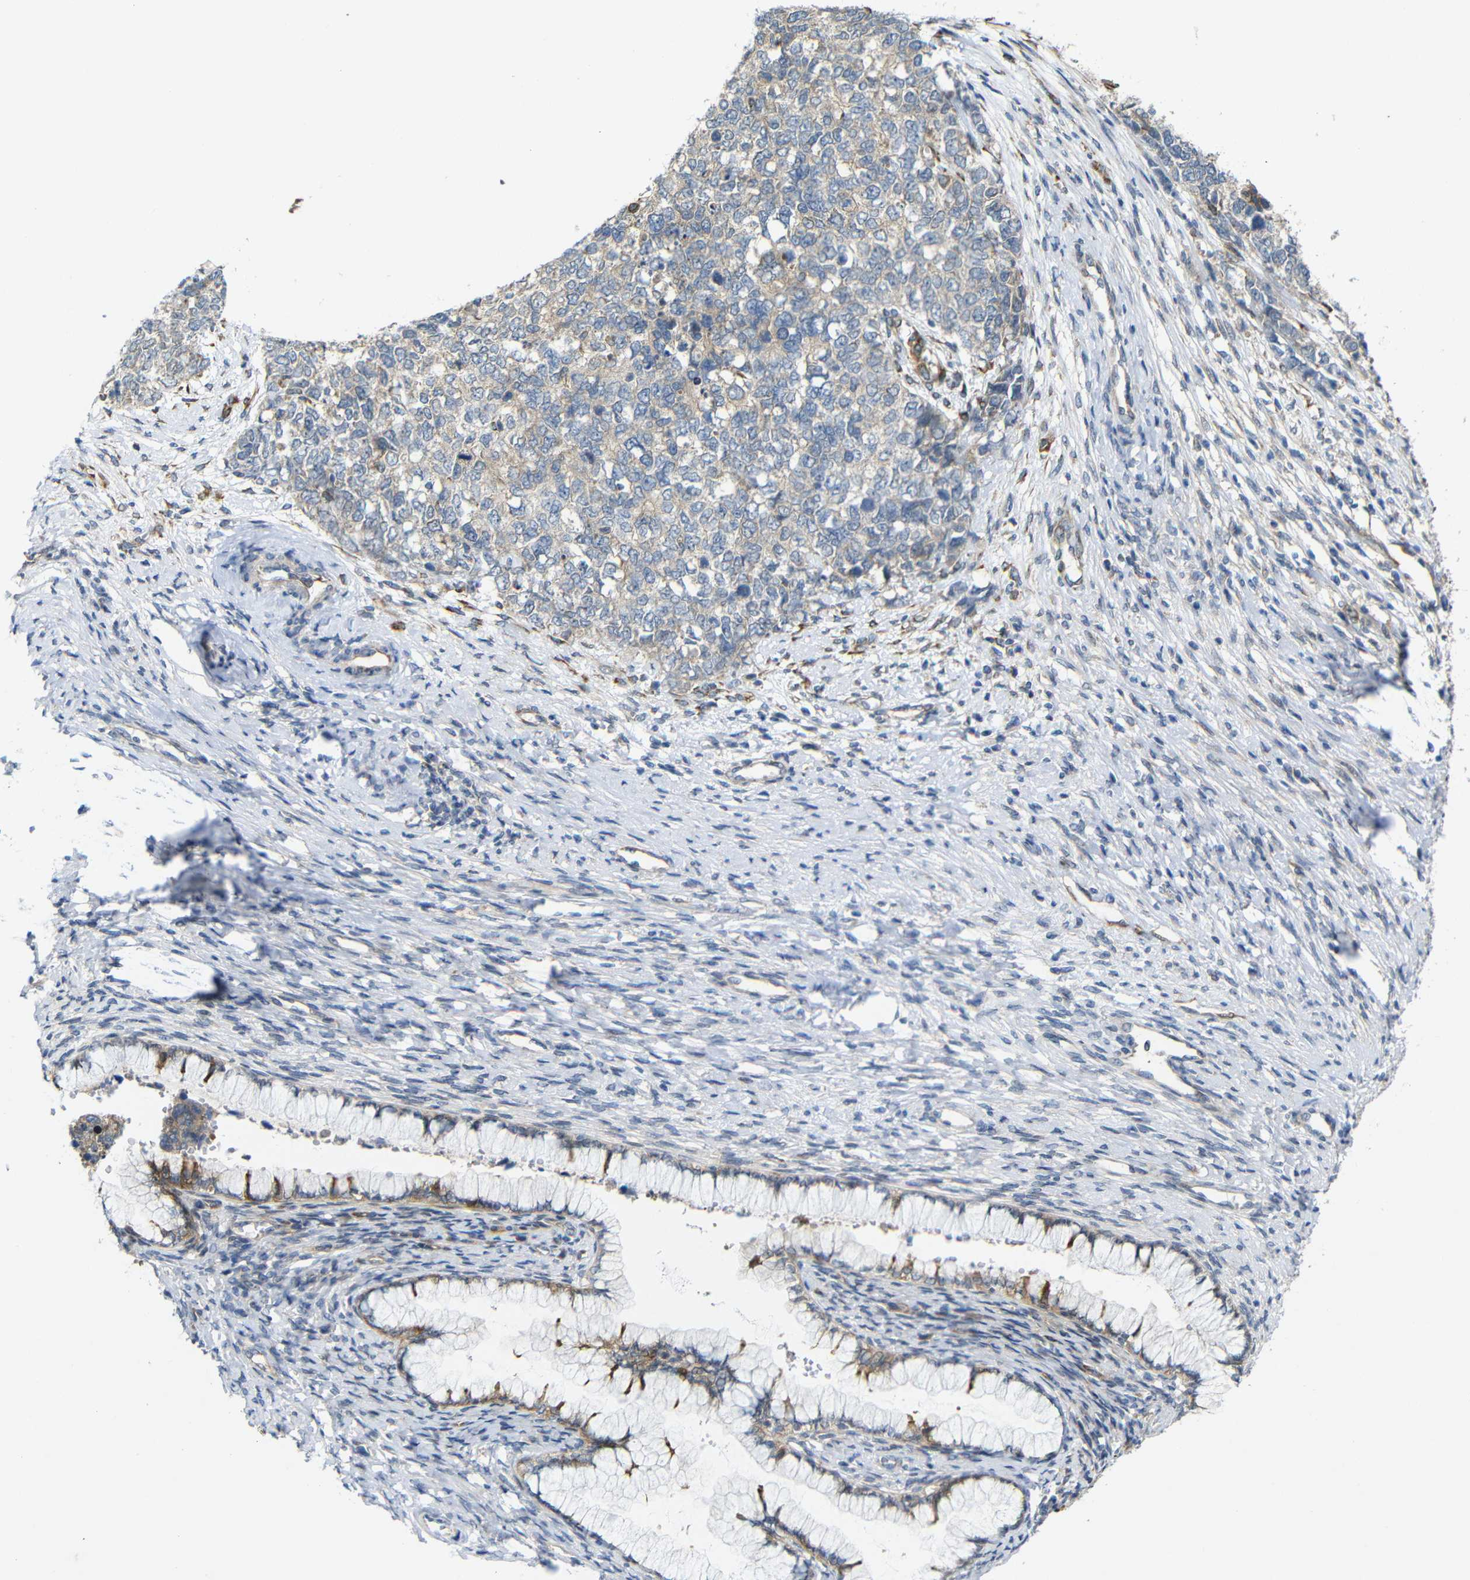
{"staining": {"intensity": "weak", "quantity": ">75%", "location": "cytoplasmic/membranous"}, "tissue": "cervical cancer", "cell_type": "Tumor cells", "image_type": "cancer", "snomed": [{"axis": "morphology", "description": "Squamous cell carcinoma, NOS"}, {"axis": "topography", "description": "Cervix"}], "caption": "Human squamous cell carcinoma (cervical) stained for a protein (brown) exhibits weak cytoplasmic/membranous positive positivity in approximately >75% of tumor cells.", "gene": "P3H2", "patient": {"sex": "female", "age": 63}}